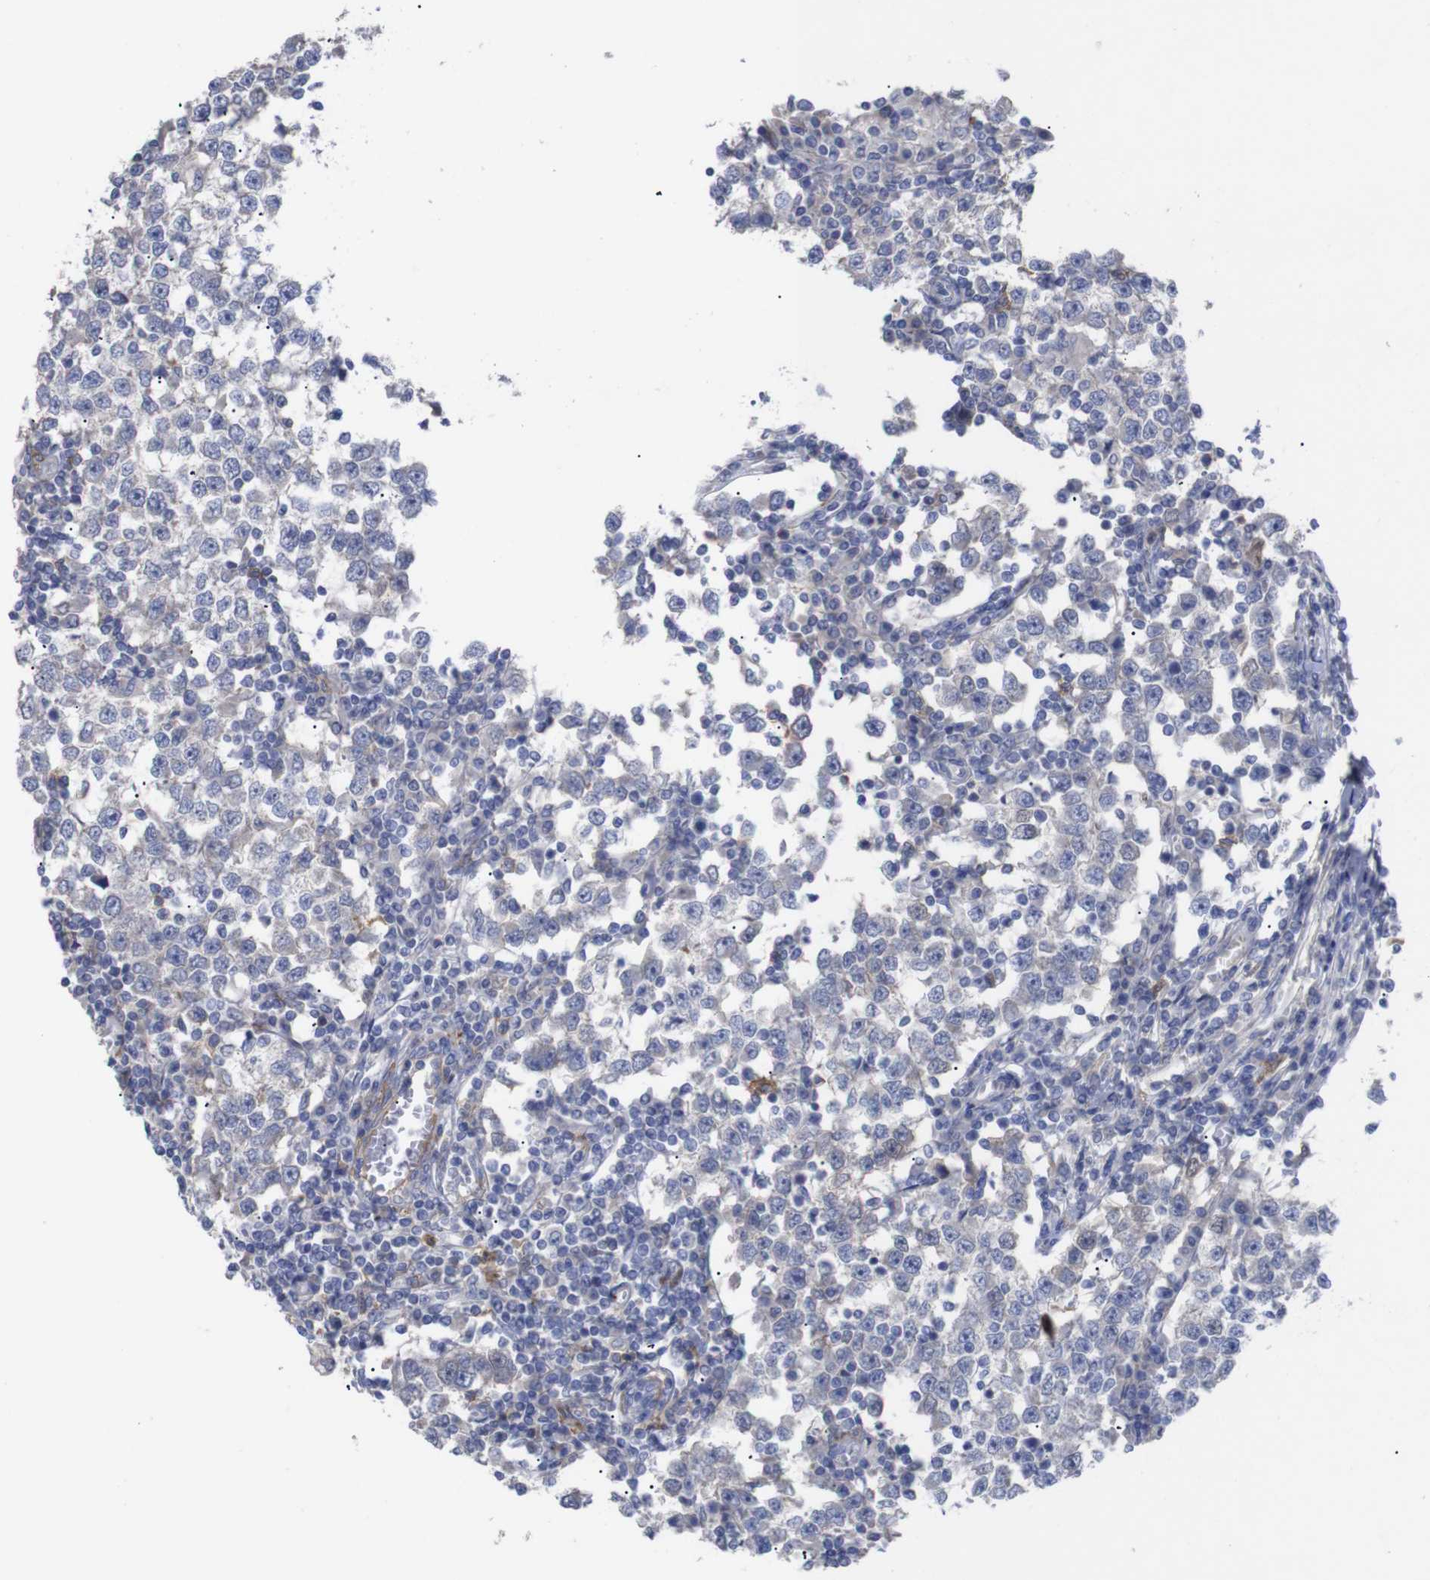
{"staining": {"intensity": "negative", "quantity": "none", "location": "none"}, "tissue": "testis cancer", "cell_type": "Tumor cells", "image_type": "cancer", "snomed": [{"axis": "morphology", "description": "Seminoma, NOS"}, {"axis": "topography", "description": "Testis"}], "caption": "High magnification brightfield microscopy of testis seminoma stained with DAB (3,3'-diaminobenzidine) (brown) and counterstained with hematoxylin (blue): tumor cells show no significant expression.", "gene": "C5AR1", "patient": {"sex": "male", "age": 65}}